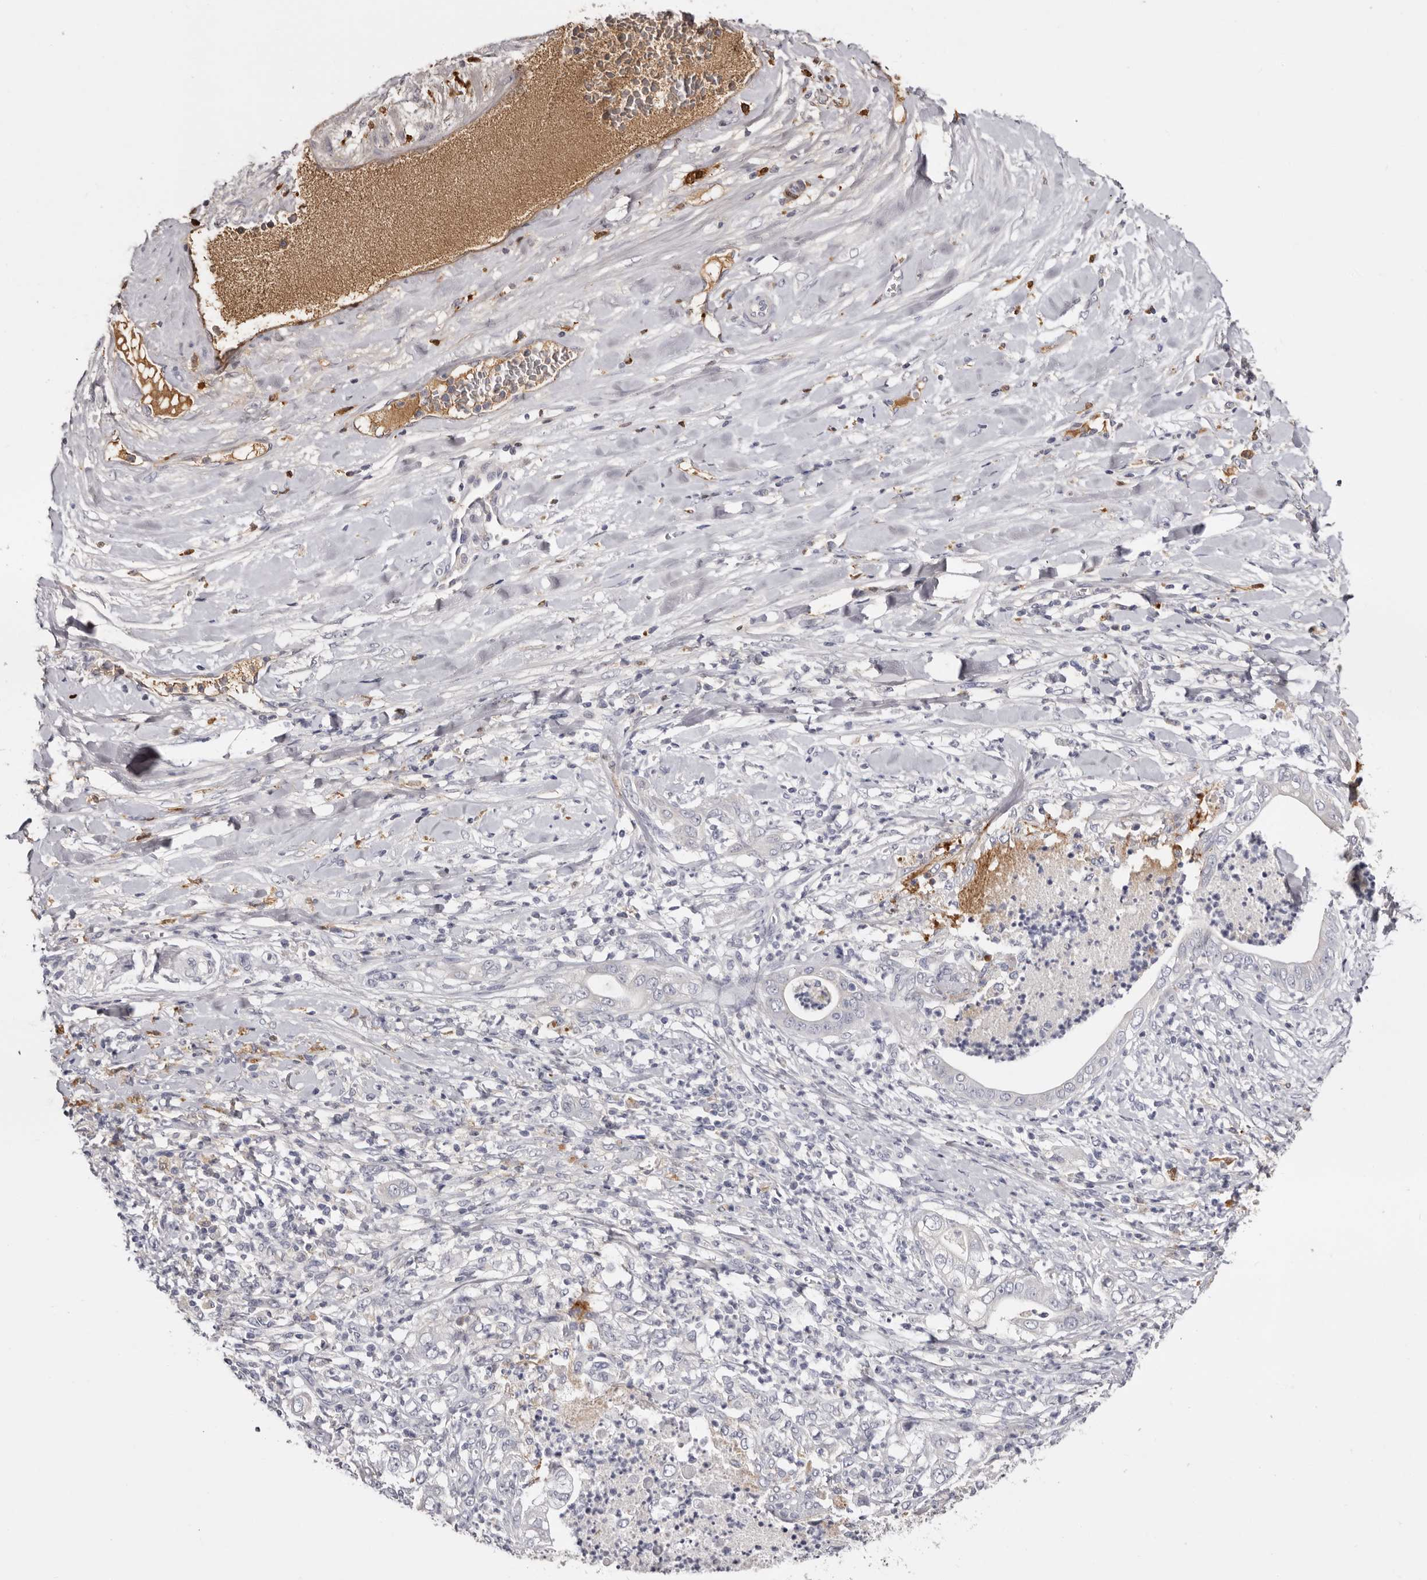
{"staining": {"intensity": "negative", "quantity": "none", "location": "none"}, "tissue": "pancreatic cancer", "cell_type": "Tumor cells", "image_type": "cancer", "snomed": [{"axis": "morphology", "description": "Adenocarcinoma, NOS"}, {"axis": "topography", "description": "Pancreas"}], "caption": "A high-resolution image shows IHC staining of adenocarcinoma (pancreatic), which reveals no significant positivity in tumor cells.", "gene": "KLHL38", "patient": {"sex": "female", "age": 78}}